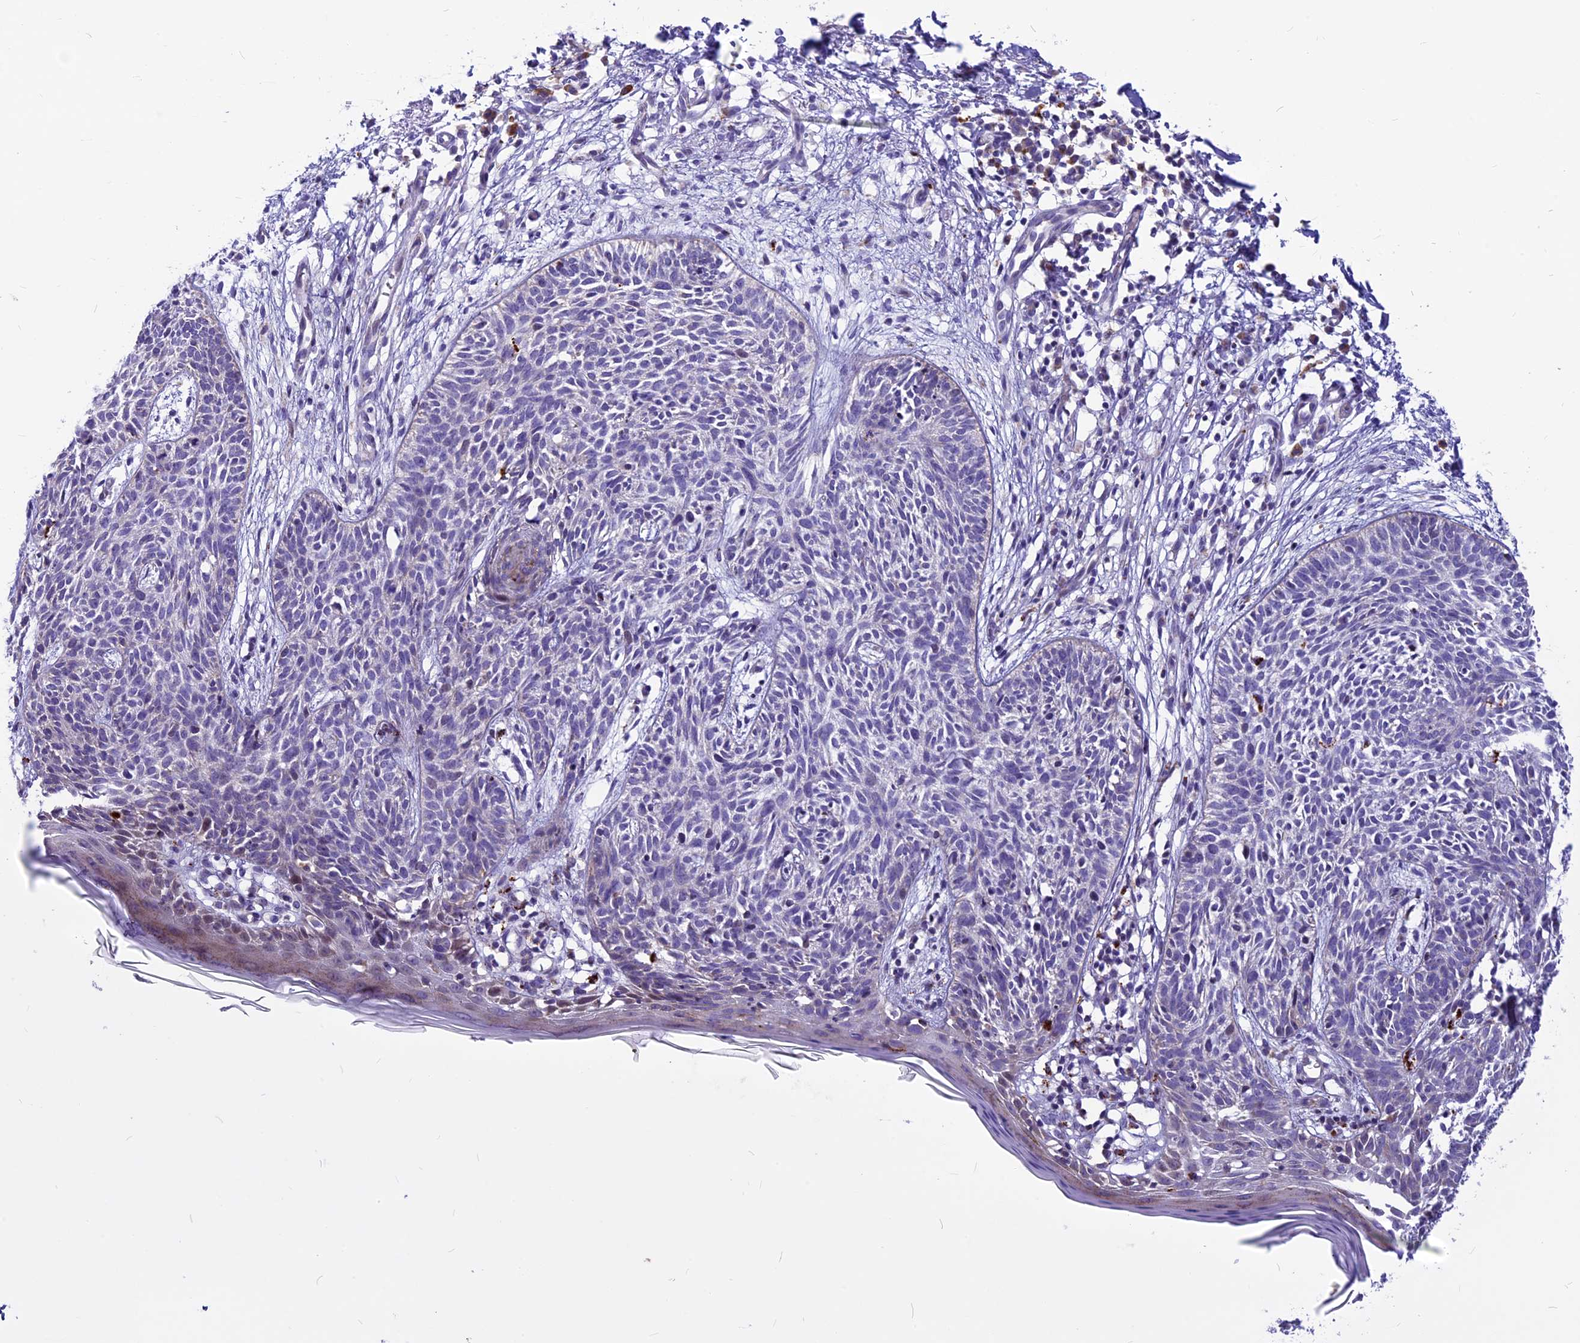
{"staining": {"intensity": "negative", "quantity": "none", "location": "none"}, "tissue": "skin cancer", "cell_type": "Tumor cells", "image_type": "cancer", "snomed": [{"axis": "morphology", "description": "Basal cell carcinoma"}, {"axis": "topography", "description": "Skin"}], "caption": "Skin cancer was stained to show a protein in brown. There is no significant expression in tumor cells.", "gene": "THRSP", "patient": {"sex": "female", "age": 66}}